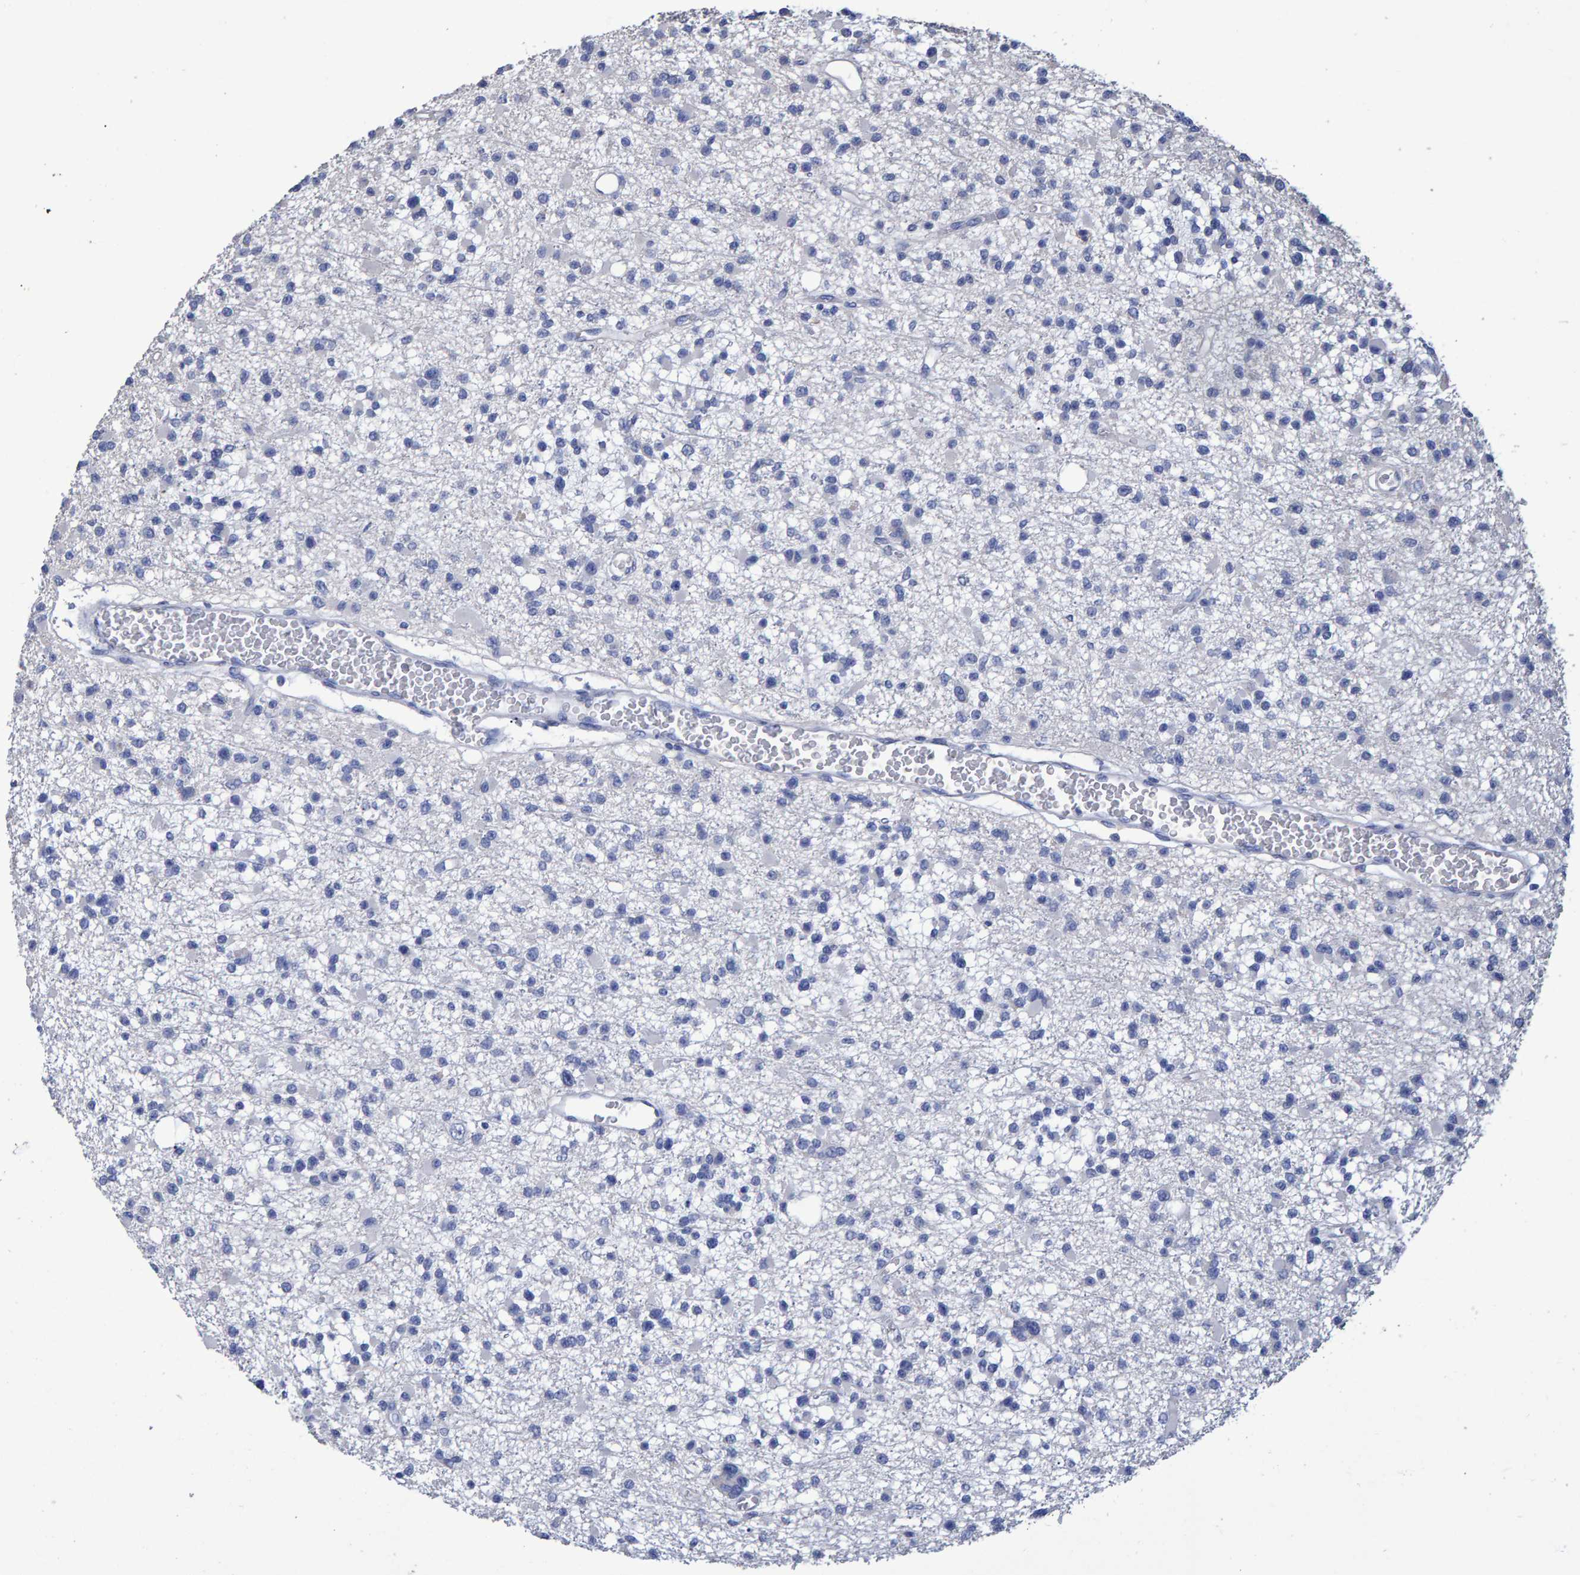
{"staining": {"intensity": "negative", "quantity": "none", "location": "none"}, "tissue": "glioma", "cell_type": "Tumor cells", "image_type": "cancer", "snomed": [{"axis": "morphology", "description": "Glioma, malignant, Low grade"}, {"axis": "topography", "description": "Brain"}], "caption": "A high-resolution histopathology image shows immunohistochemistry (IHC) staining of glioma, which exhibits no significant positivity in tumor cells.", "gene": "HEMGN", "patient": {"sex": "female", "age": 22}}